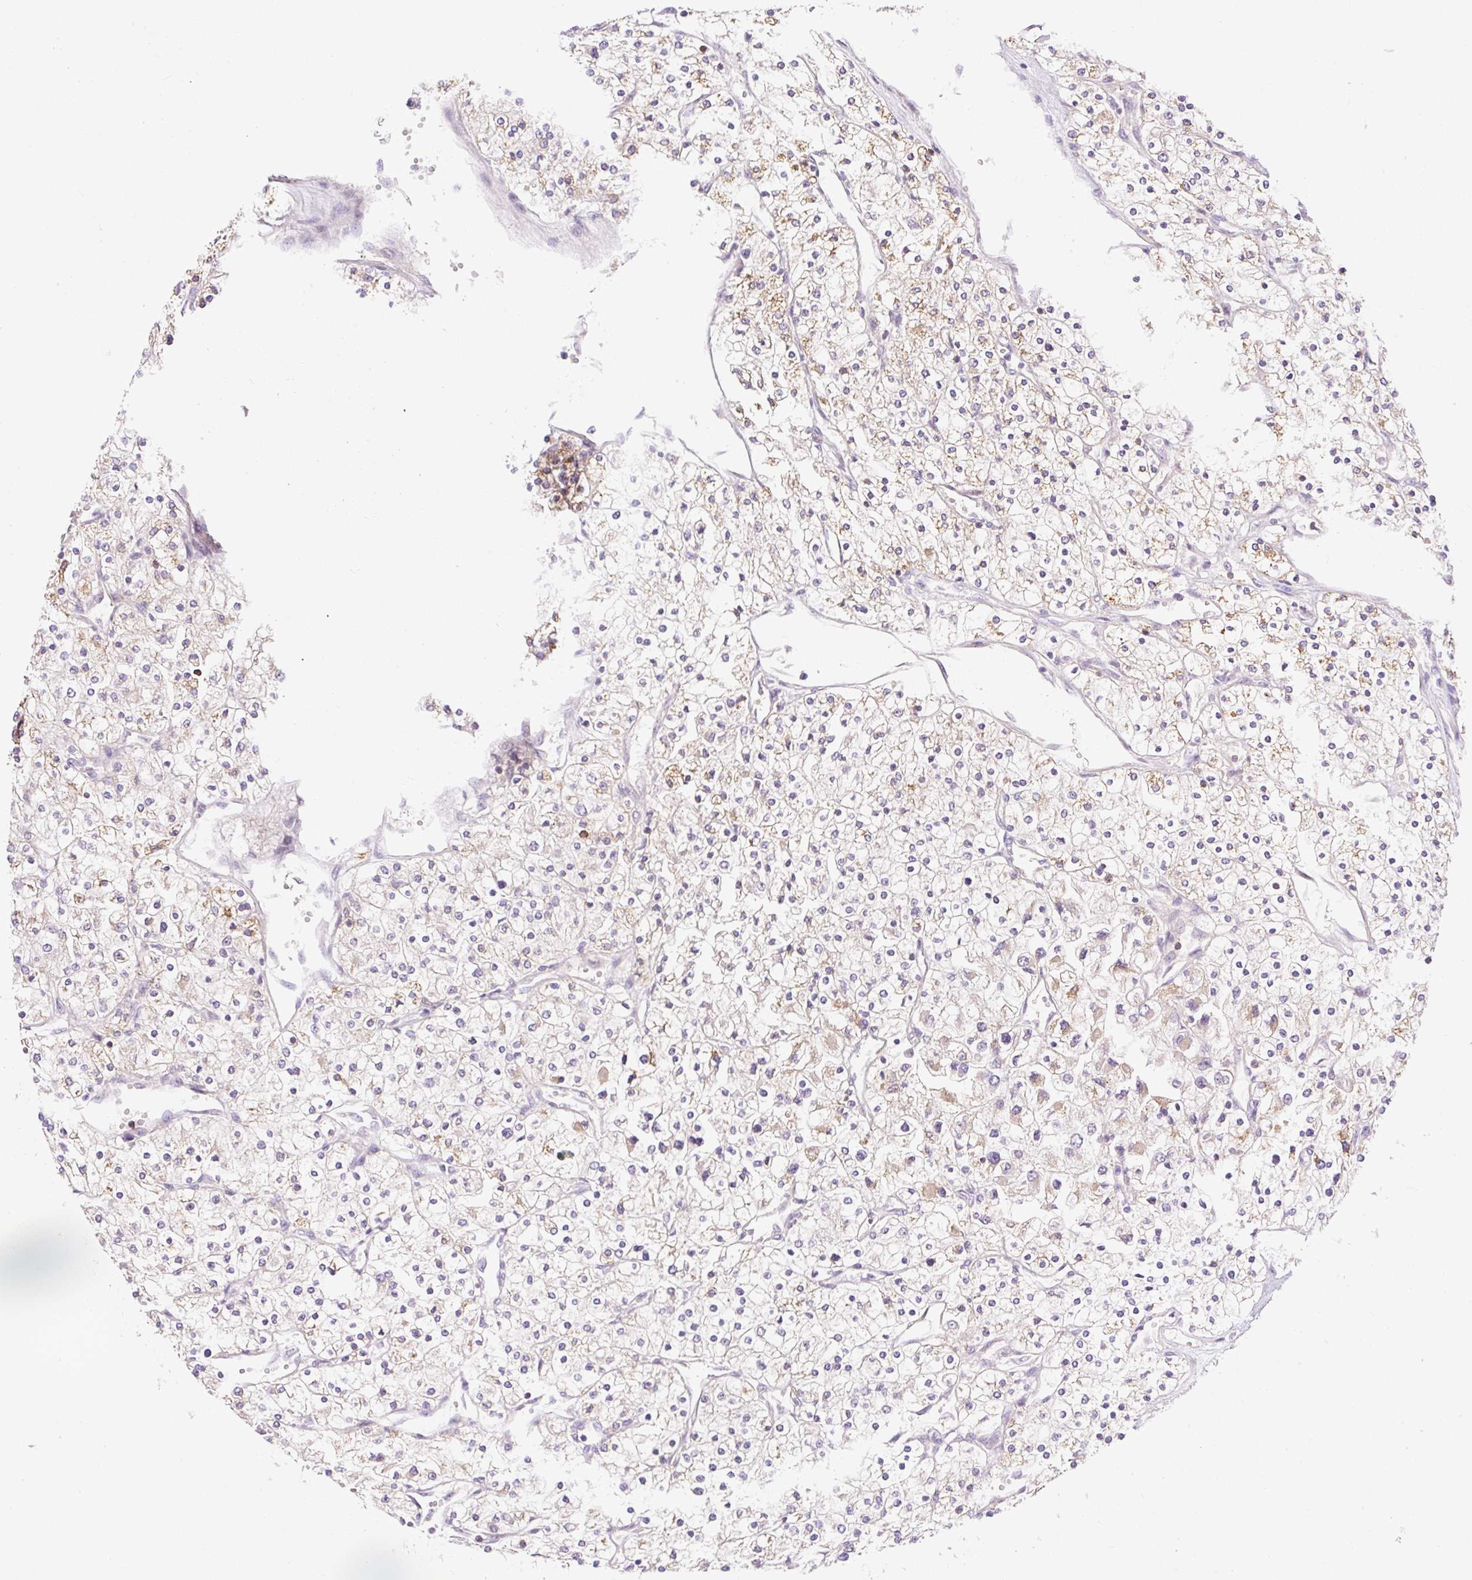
{"staining": {"intensity": "weak", "quantity": "<25%", "location": "cytoplasmic/membranous"}, "tissue": "renal cancer", "cell_type": "Tumor cells", "image_type": "cancer", "snomed": [{"axis": "morphology", "description": "Adenocarcinoma, NOS"}, {"axis": "topography", "description": "Kidney"}], "caption": "Immunohistochemistry (IHC) image of neoplastic tissue: human renal cancer stained with DAB (3,3'-diaminobenzidine) displays no significant protein positivity in tumor cells. The staining was performed using DAB (3,3'-diaminobenzidine) to visualize the protein expression in brown, while the nuclei were stained in blue with hematoxylin (Magnification: 20x).", "gene": "CARD11", "patient": {"sex": "male", "age": 80}}